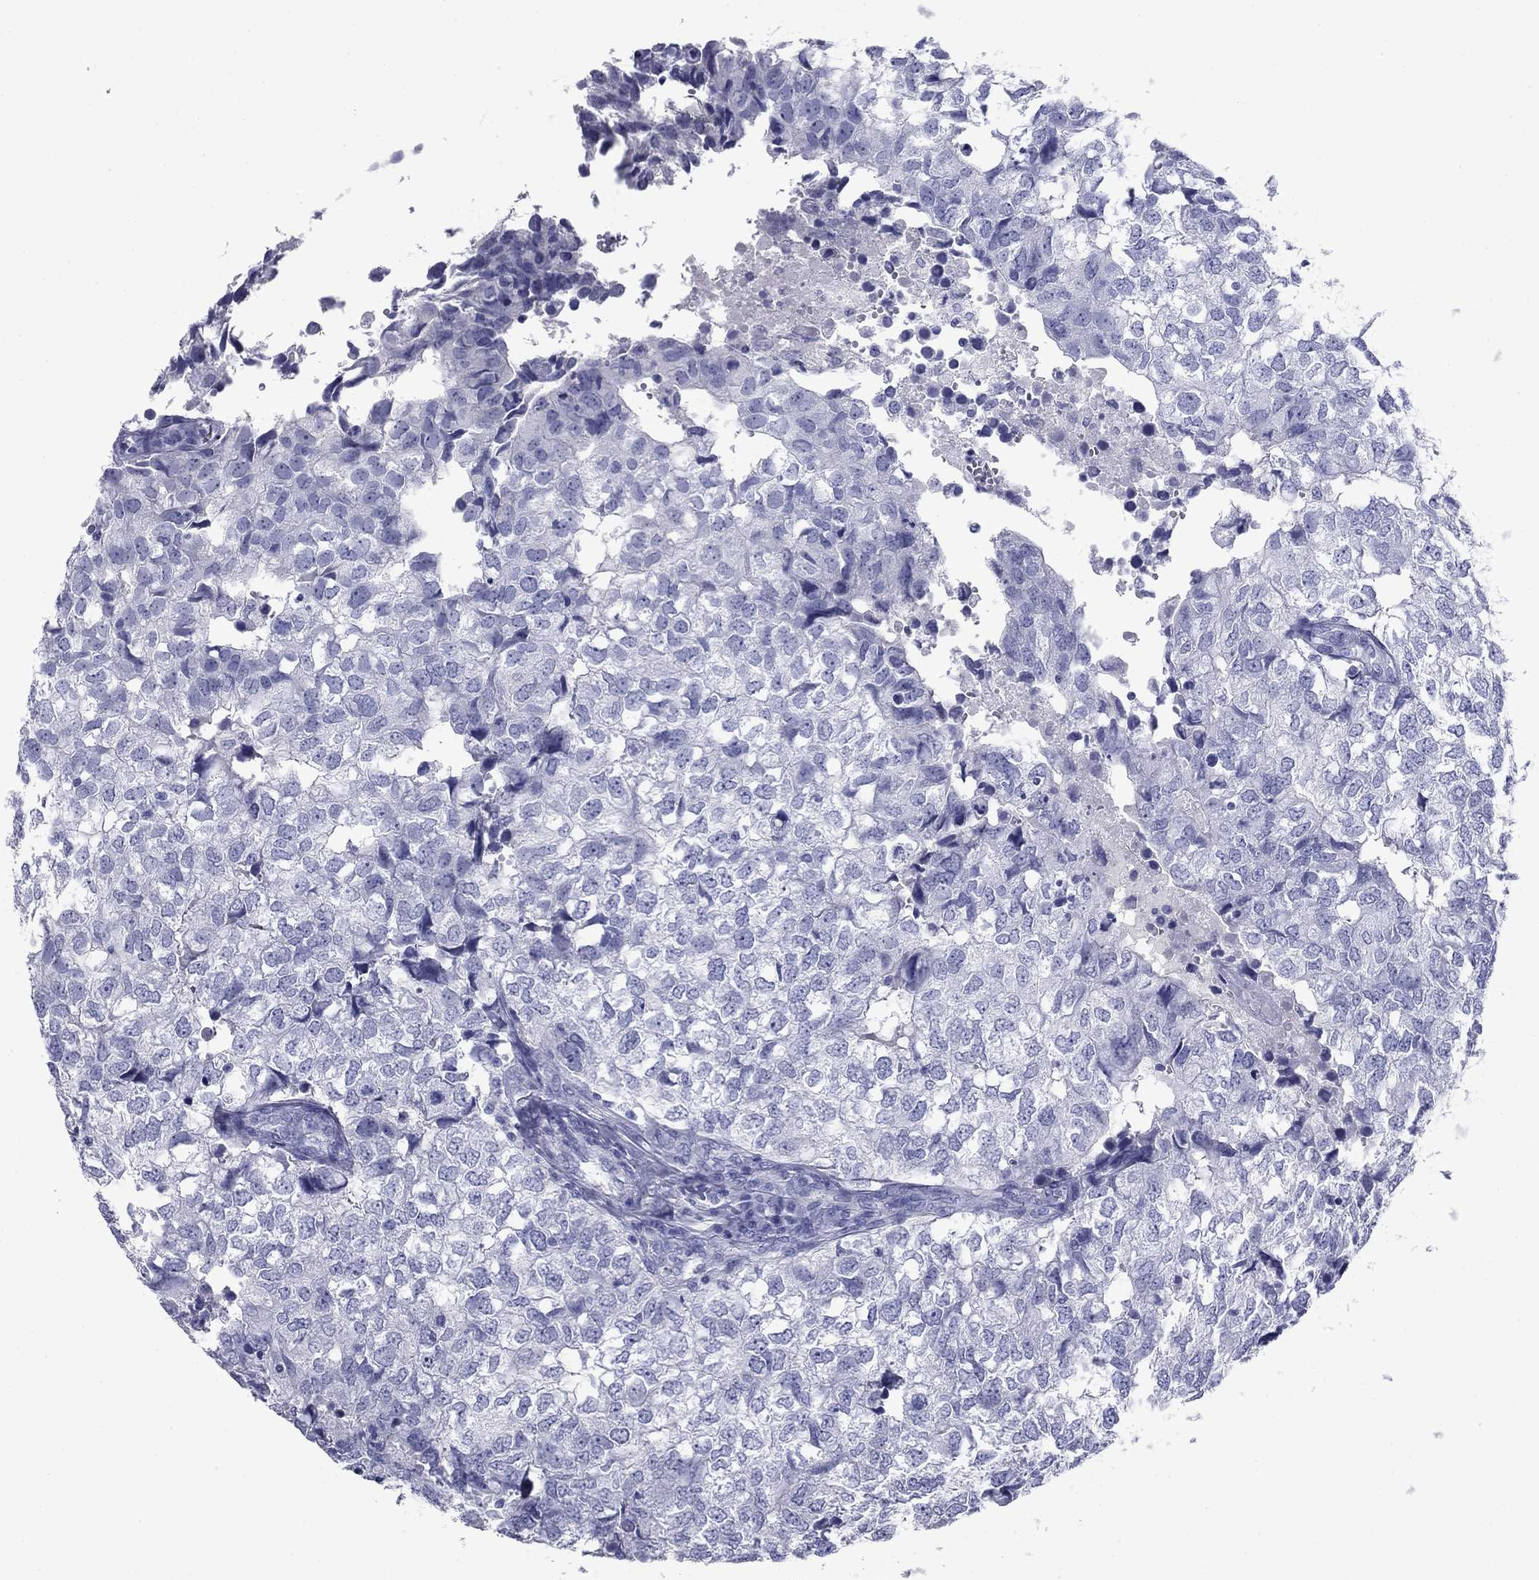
{"staining": {"intensity": "negative", "quantity": "none", "location": "none"}, "tissue": "breast cancer", "cell_type": "Tumor cells", "image_type": "cancer", "snomed": [{"axis": "morphology", "description": "Duct carcinoma"}, {"axis": "topography", "description": "Breast"}], "caption": "The image displays no staining of tumor cells in breast infiltrating ductal carcinoma.", "gene": "NPPA", "patient": {"sex": "female", "age": 30}}